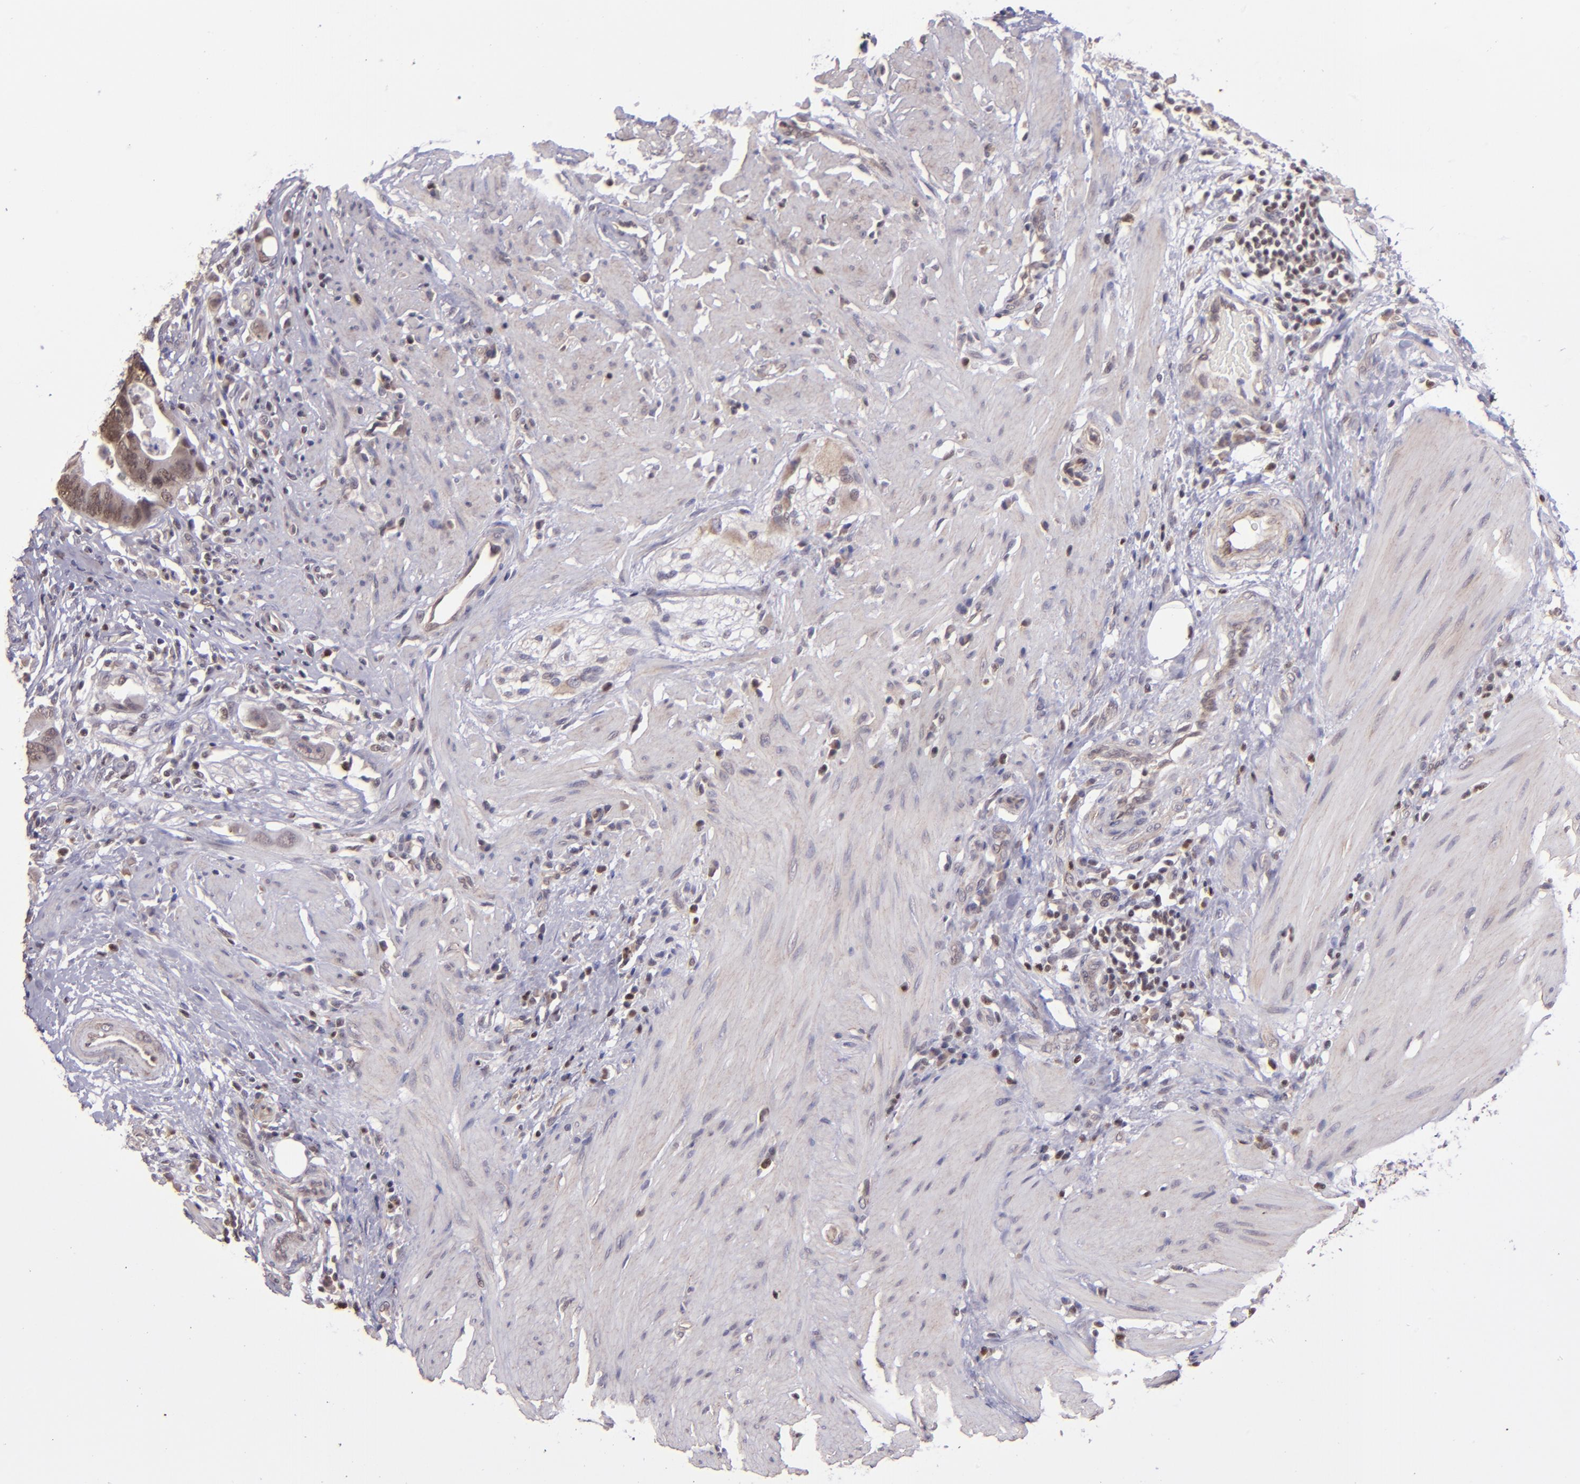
{"staining": {"intensity": "moderate", "quantity": ">75%", "location": "cytoplasmic/membranous,nuclear"}, "tissue": "colorectal cancer", "cell_type": "Tumor cells", "image_type": "cancer", "snomed": [{"axis": "morphology", "description": "Adenocarcinoma, NOS"}, {"axis": "topography", "description": "Rectum"}], "caption": "Immunohistochemical staining of human colorectal cancer demonstrates moderate cytoplasmic/membranous and nuclear protein positivity in approximately >75% of tumor cells. (brown staining indicates protein expression, while blue staining denotes nuclei).", "gene": "ELF1", "patient": {"sex": "male", "age": 53}}